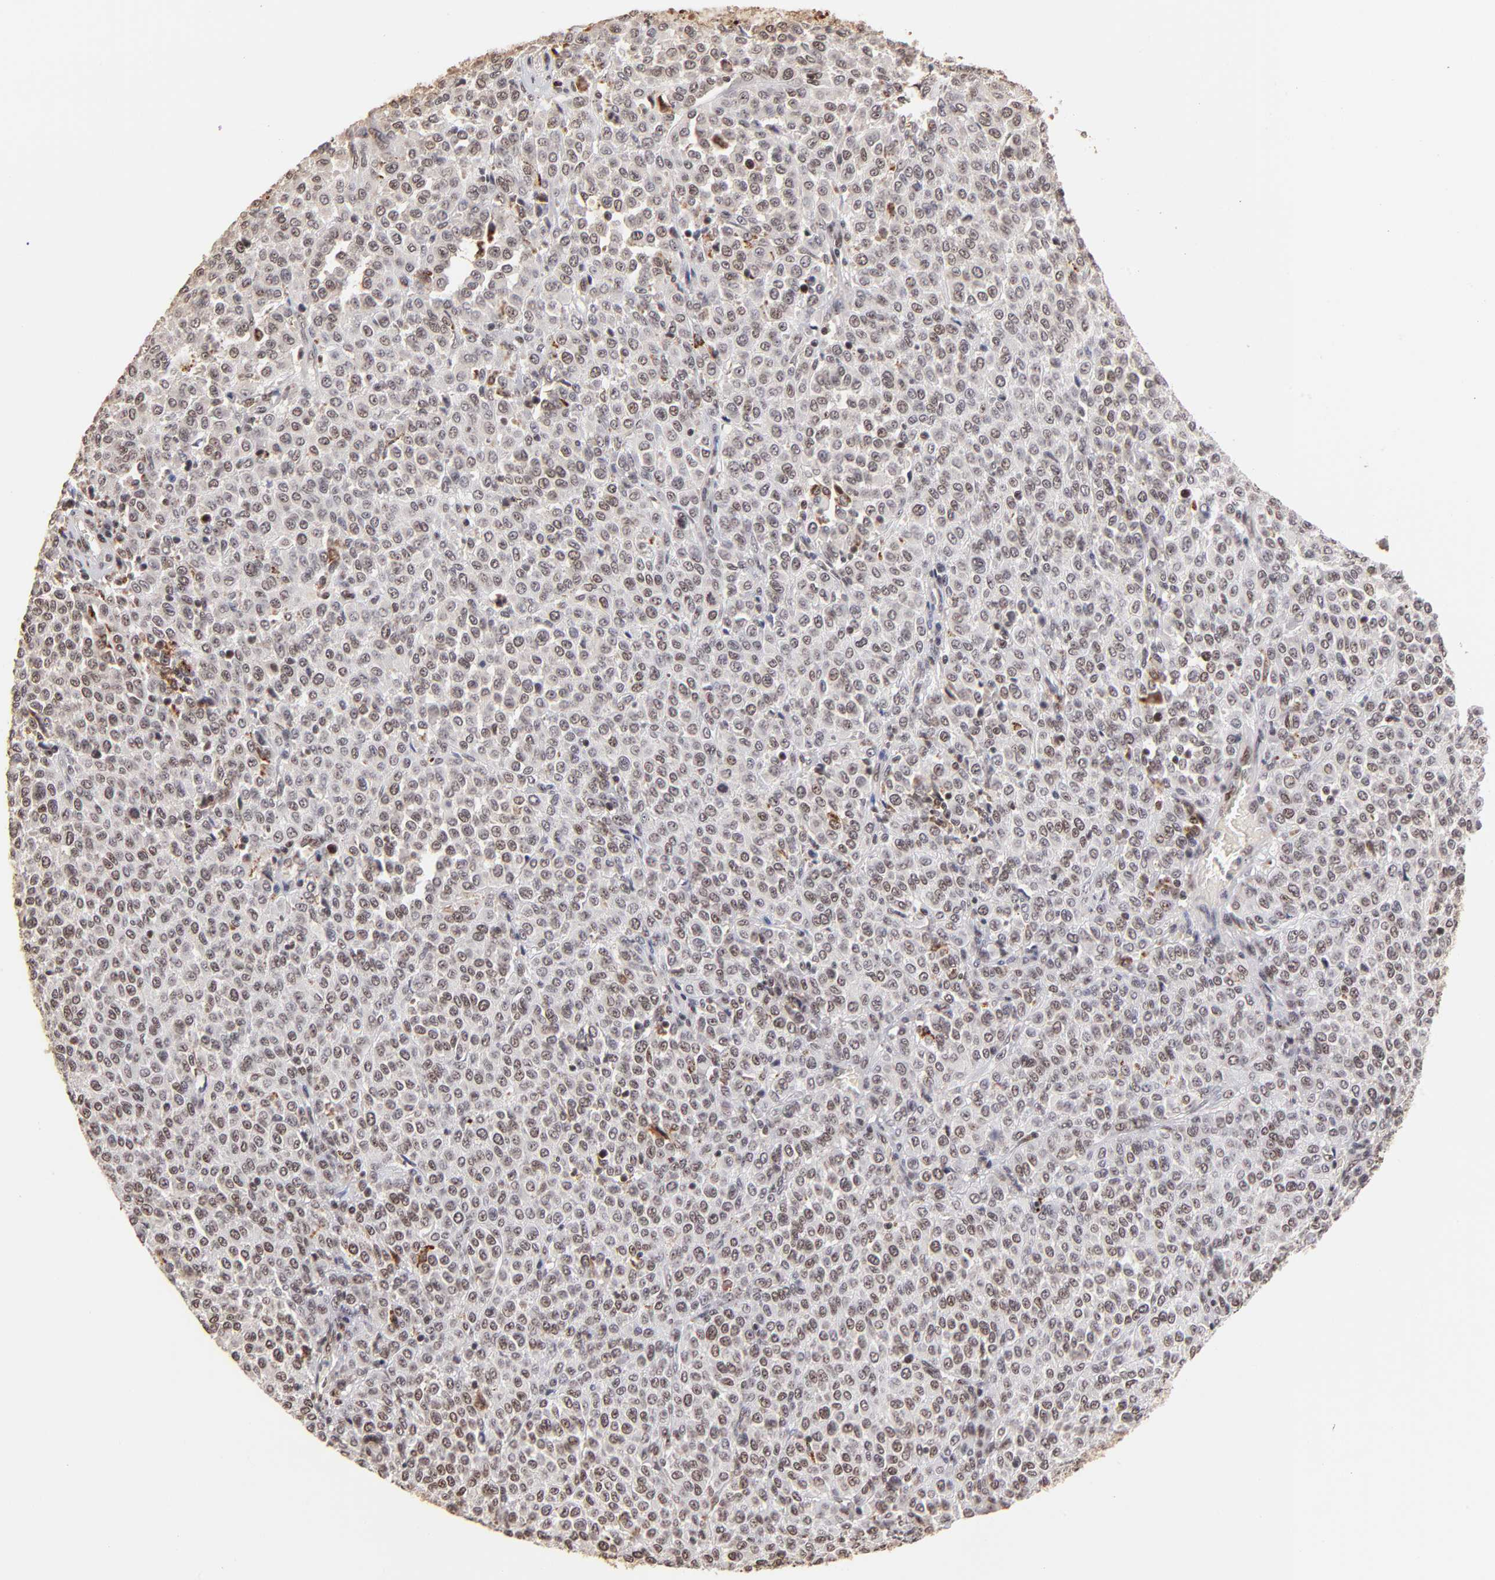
{"staining": {"intensity": "moderate", "quantity": "25%-75%", "location": "nuclear"}, "tissue": "melanoma", "cell_type": "Tumor cells", "image_type": "cancer", "snomed": [{"axis": "morphology", "description": "Malignant melanoma, Metastatic site"}, {"axis": "topography", "description": "Pancreas"}], "caption": "This is a micrograph of IHC staining of malignant melanoma (metastatic site), which shows moderate positivity in the nuclear of tumor cells.", "gene": "ZNF146", "patient": {"sex": "female", "age": 30}}